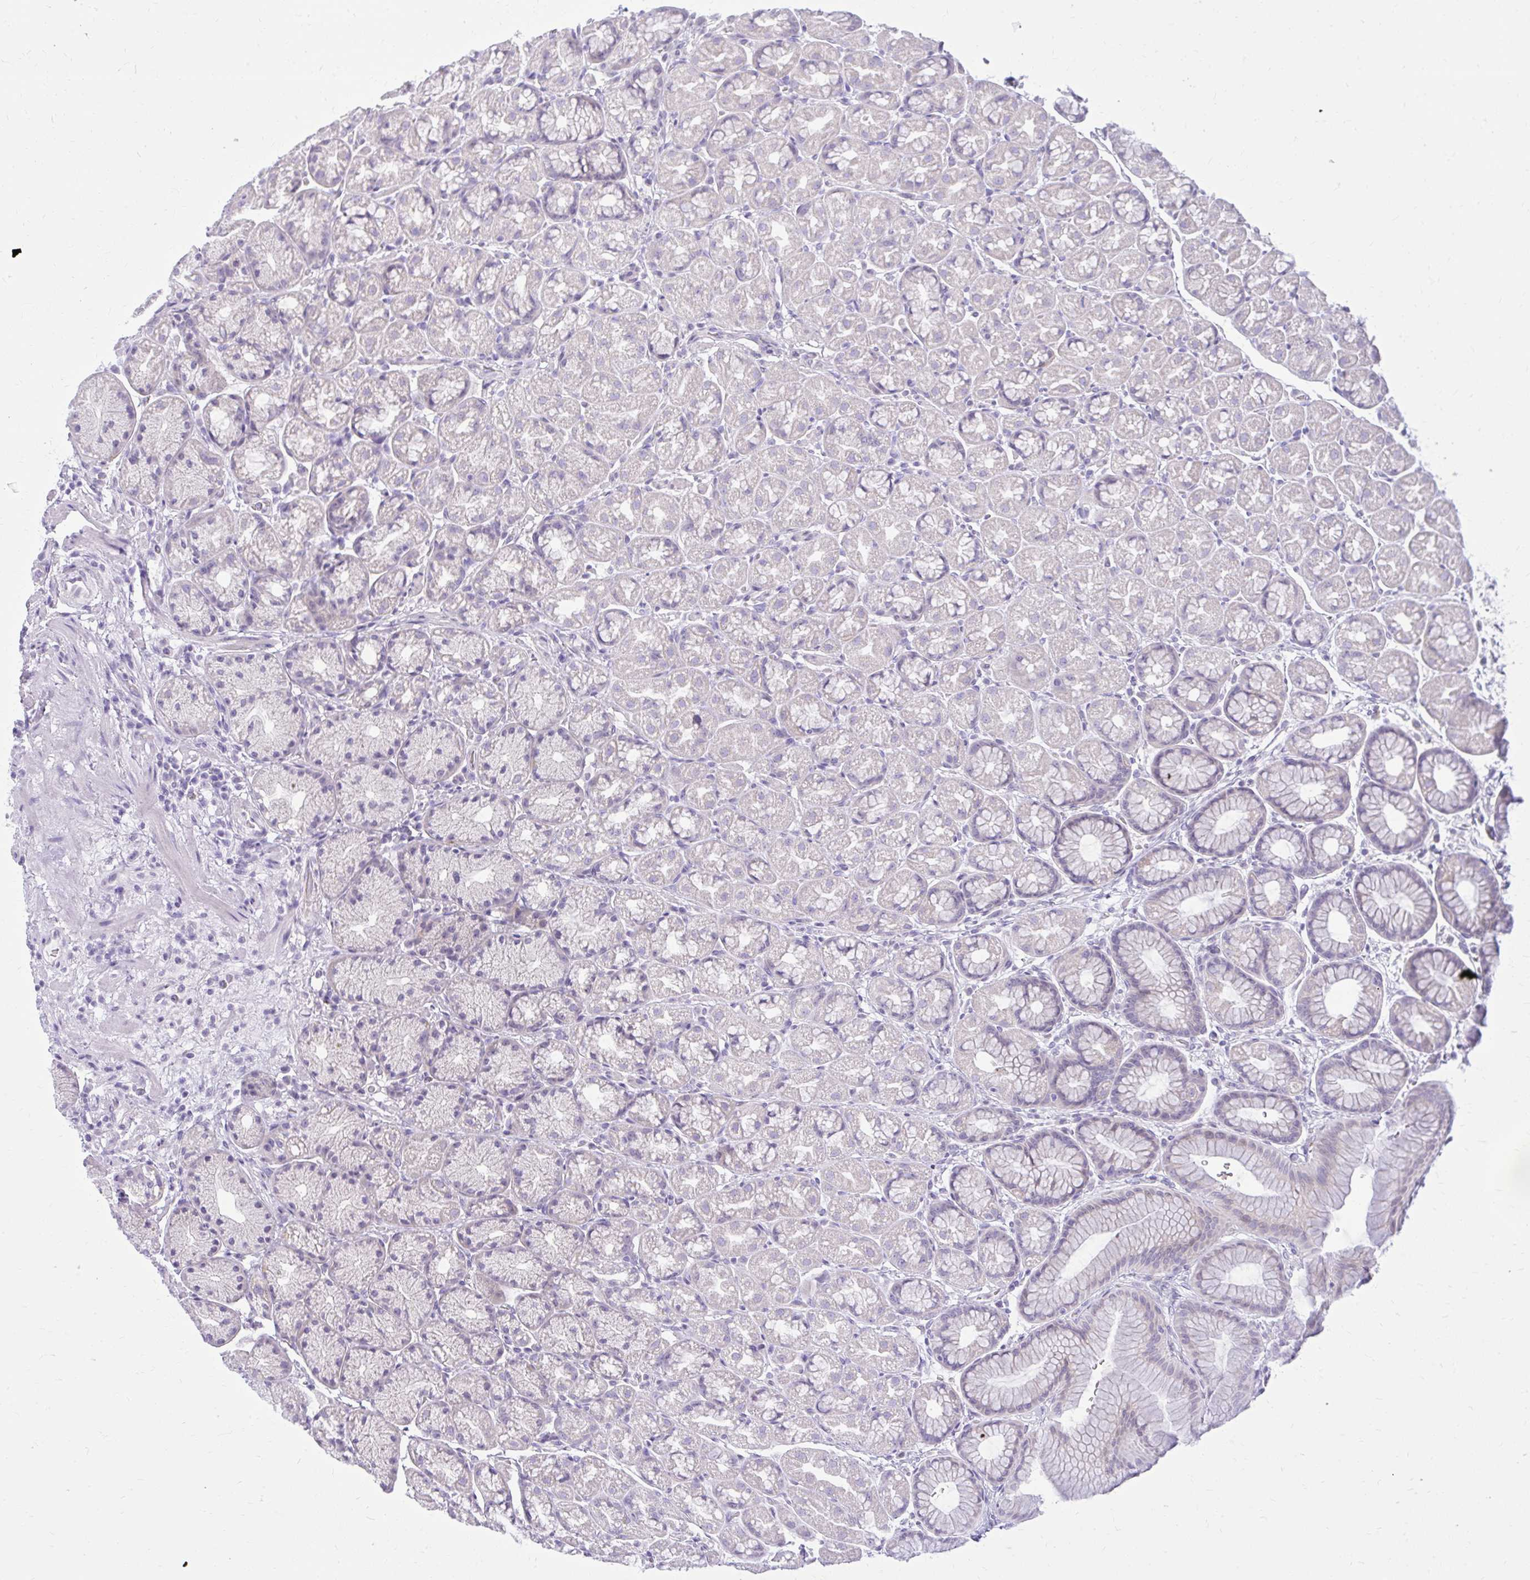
{"staining": {"intensity": "negative", "quantity": "none", "location": "none"}, "tissue": "stomach", "cell_type": "Glandular cells", "image_type": "normal", "snomed": [{"axis": "morphology", "description": "Normal tissue, NOS"}, {"axis": "topography", "description": "Stomach, lower"}], "caption": "The IHC histopathology image has no significant staining in glandular cells of stomach.", "gene": "PRAP1", "patient": {"sex": "male", "age": 67}}